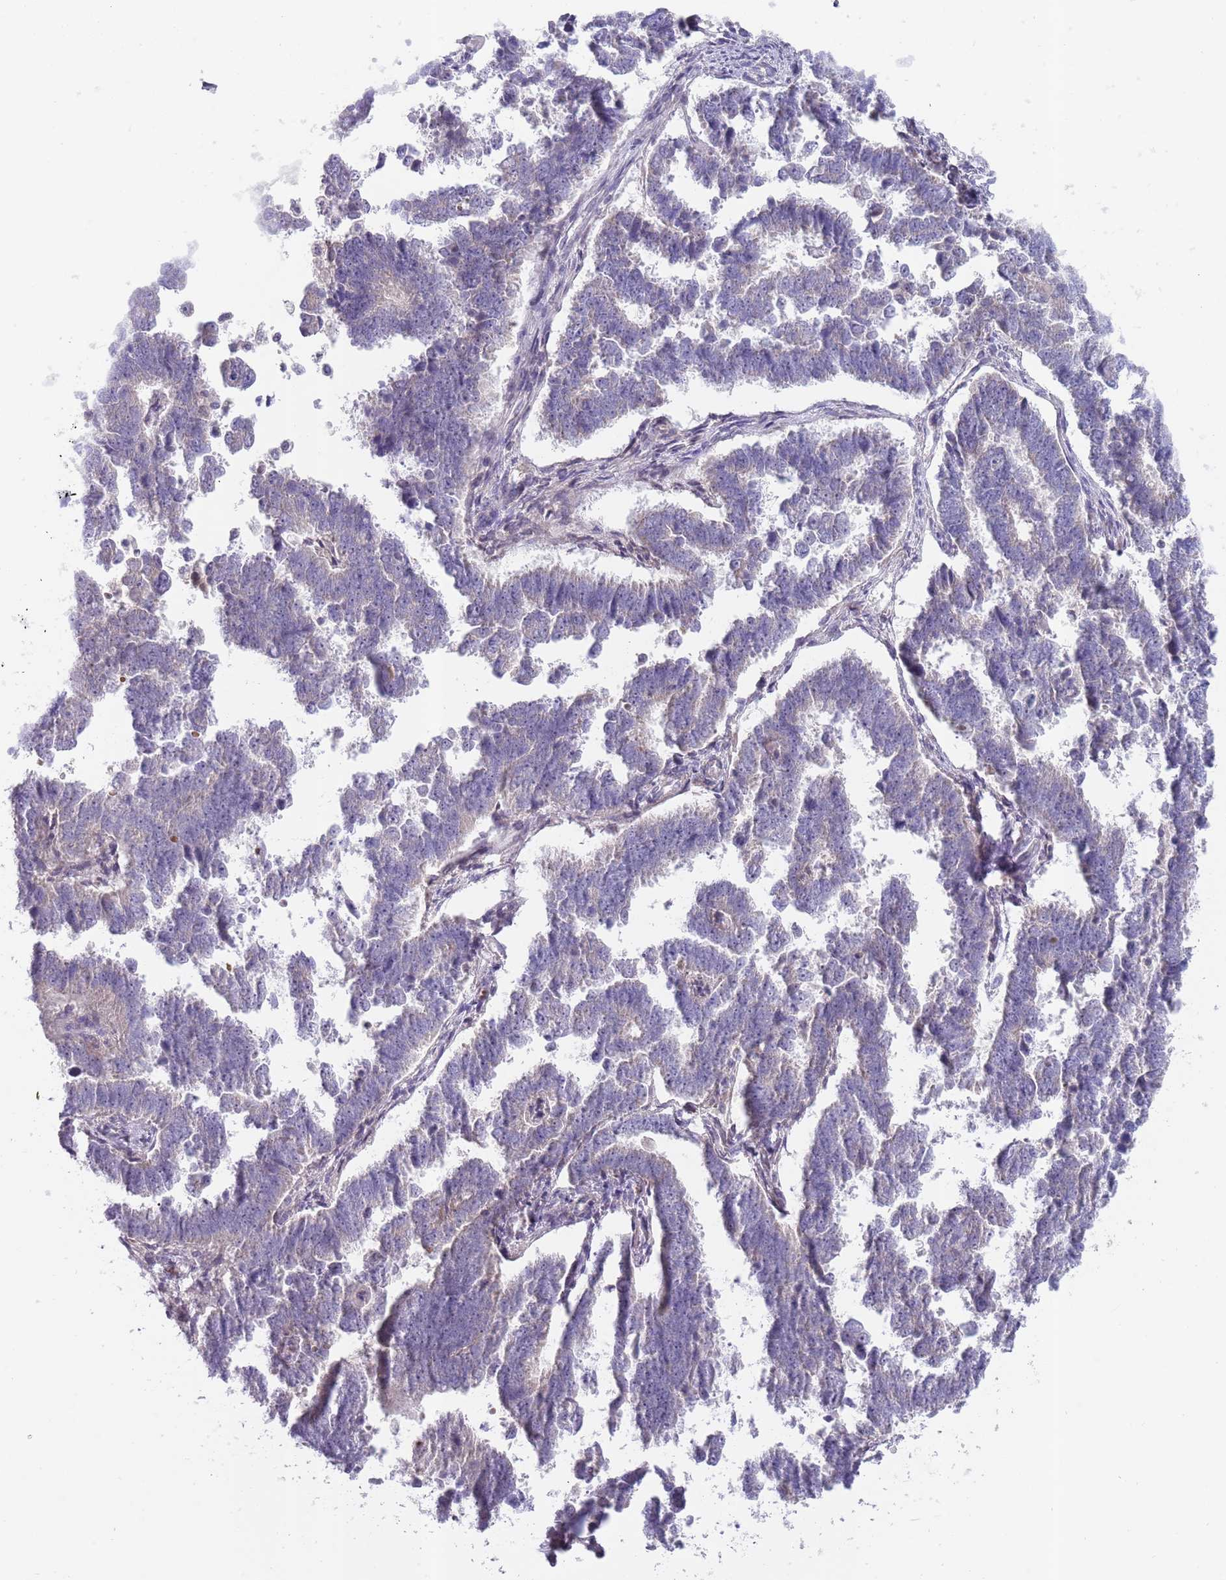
{"staining": {"intensity": "negative", "quantity": "none", "location": "none"}, "tissue": "endometrial cancer", "cell_type": "Tumor cells", "image_type": "cancer", "snomed": [{"axis": "morphology", "description": "Adenocarcinoma, NOS"}, {"axis": "topography", "description": "Endometrium"}], "caption": "DAB (3,3'-diaminobenzidine) immunohistochemical staining of human endometrial adenocarcinoma shows no significant expression in tumor cells.", "gene": "PRAC1", "patient": {"sex": "female", "age": 75}}